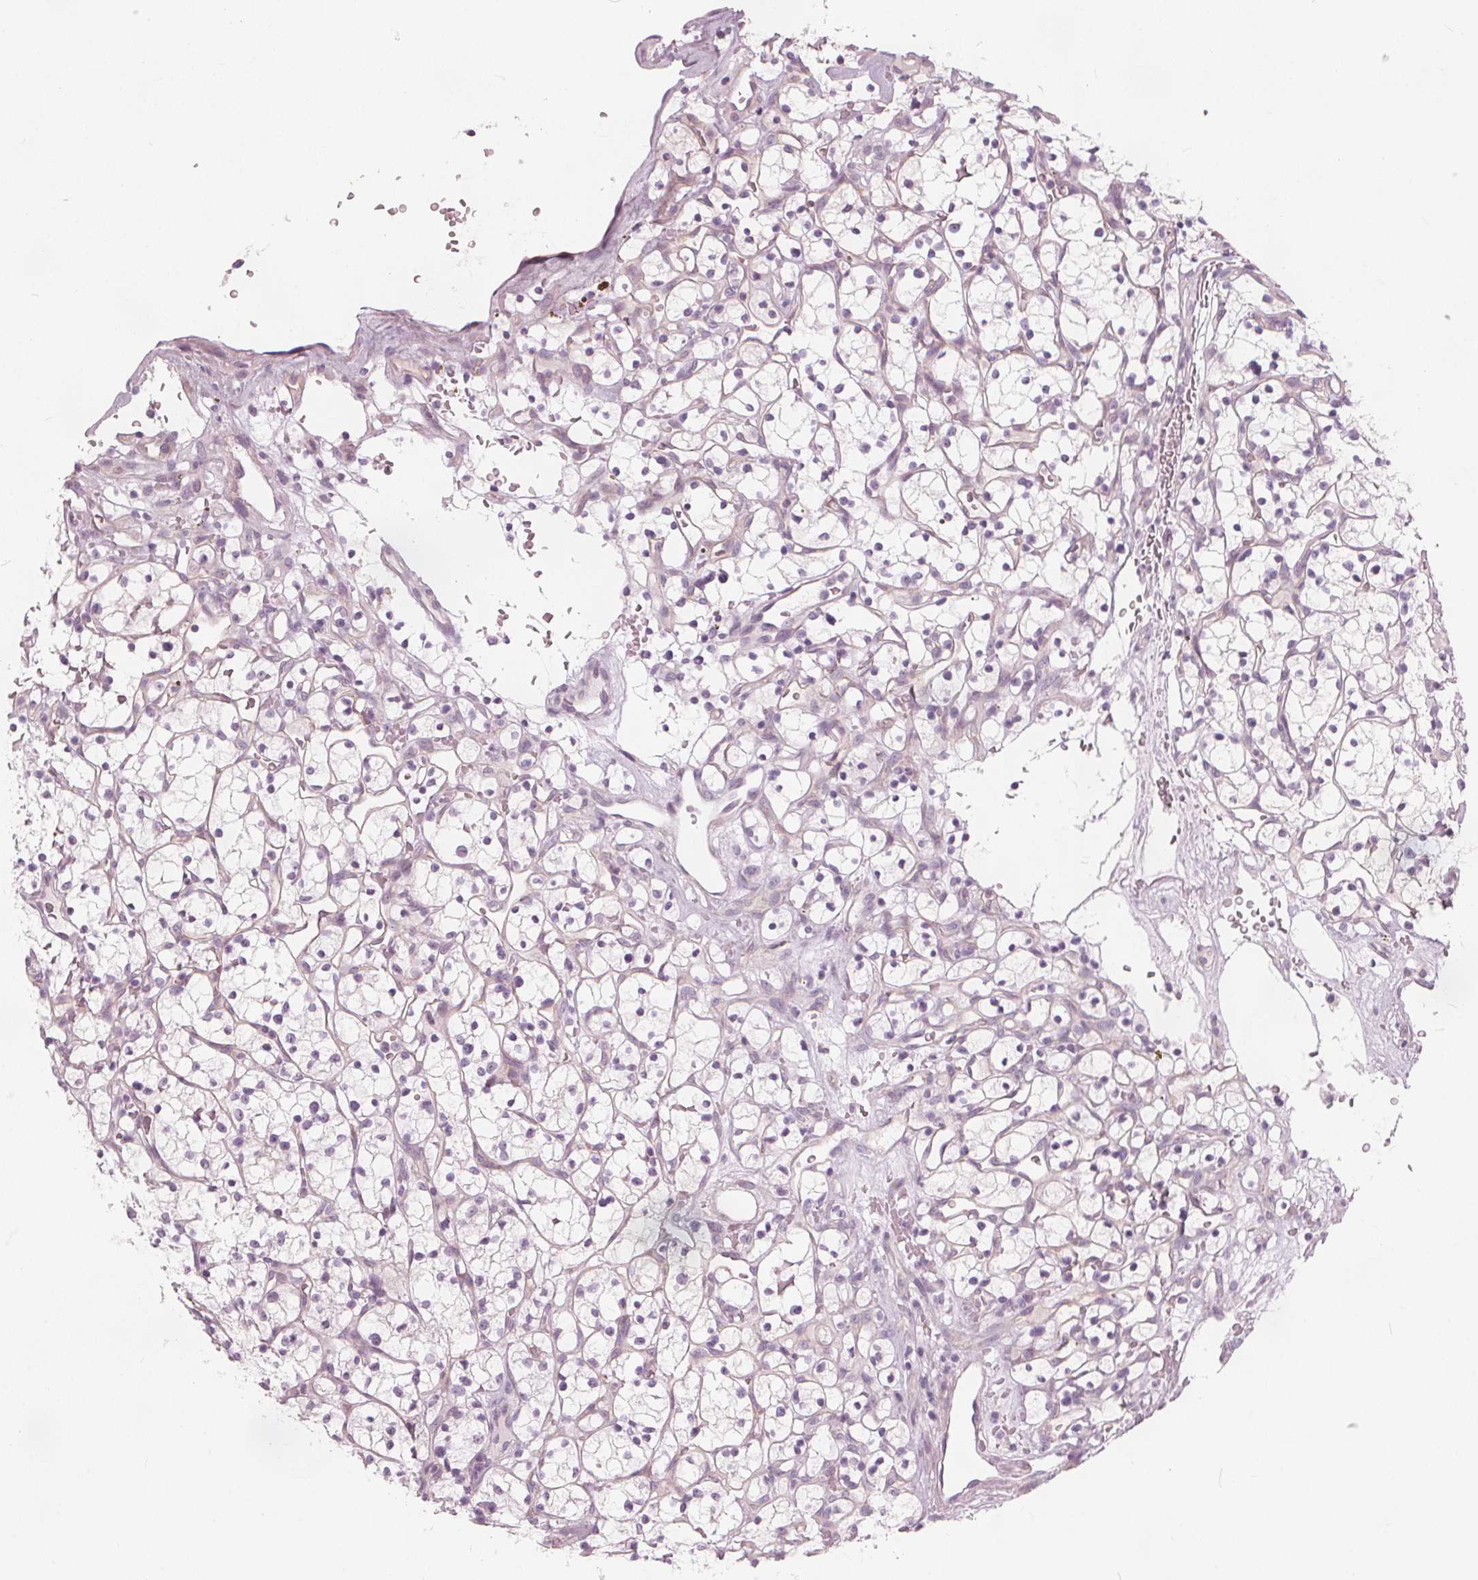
{"staining": {"intensity": "negative", "quantity": "none", "location": "none"}, "tissue": "renal cancer", "cell_type": "Tumor cells", "image_type": "cancer", "snomed": [{"axis": "morphology", "description": "Adenocarcinoma, NOS"}, {"axis": "topography", "description": "Kidney"}], "caption": "IHC micrograph of neoplastic tissue: renal cancer (adenocarcinoma) stained with DAB demonstrates no significant protein positivity in tumor cells.", "gene": "BRSK1", "patient": {"sex": "female", "age": 64}}